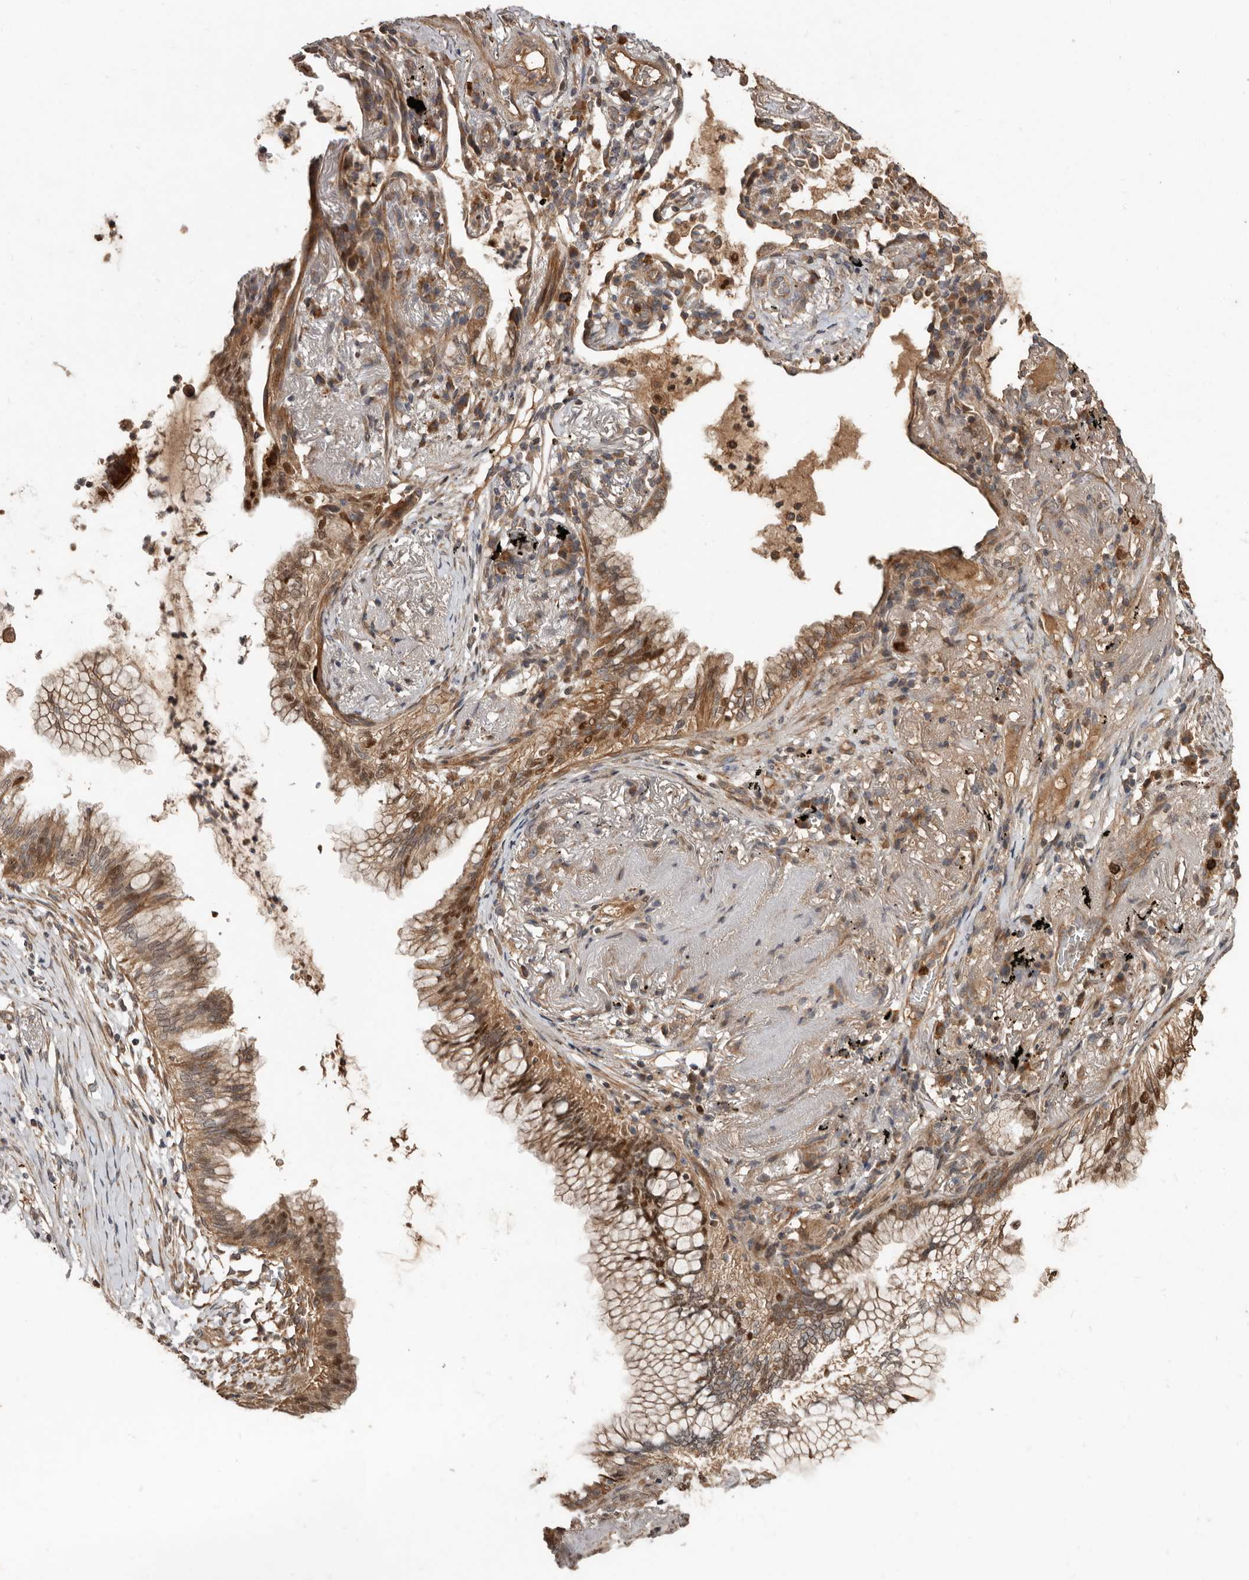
{"staining": {"intensity": "moderate", "quantity": ">75%", "location": "cytoplasmic/membranous,nuclear"}, "tissue": "lung cancer", "cell_type": "Tumor cells", "image_type": "cancer", "snomed": [{"axis": "morphology", "description": "Adenocarcinoma, NOS"}, {"axis": "topography", "description": "Lung"}], "caption": "Tumor cells display medium levels of moderate cytoplasmic/membranous and nuclear expression in approximately >75% of cells in lung cancer.", "gene": "KIF26B", "patient": {"sex": "female", "age": 70}}